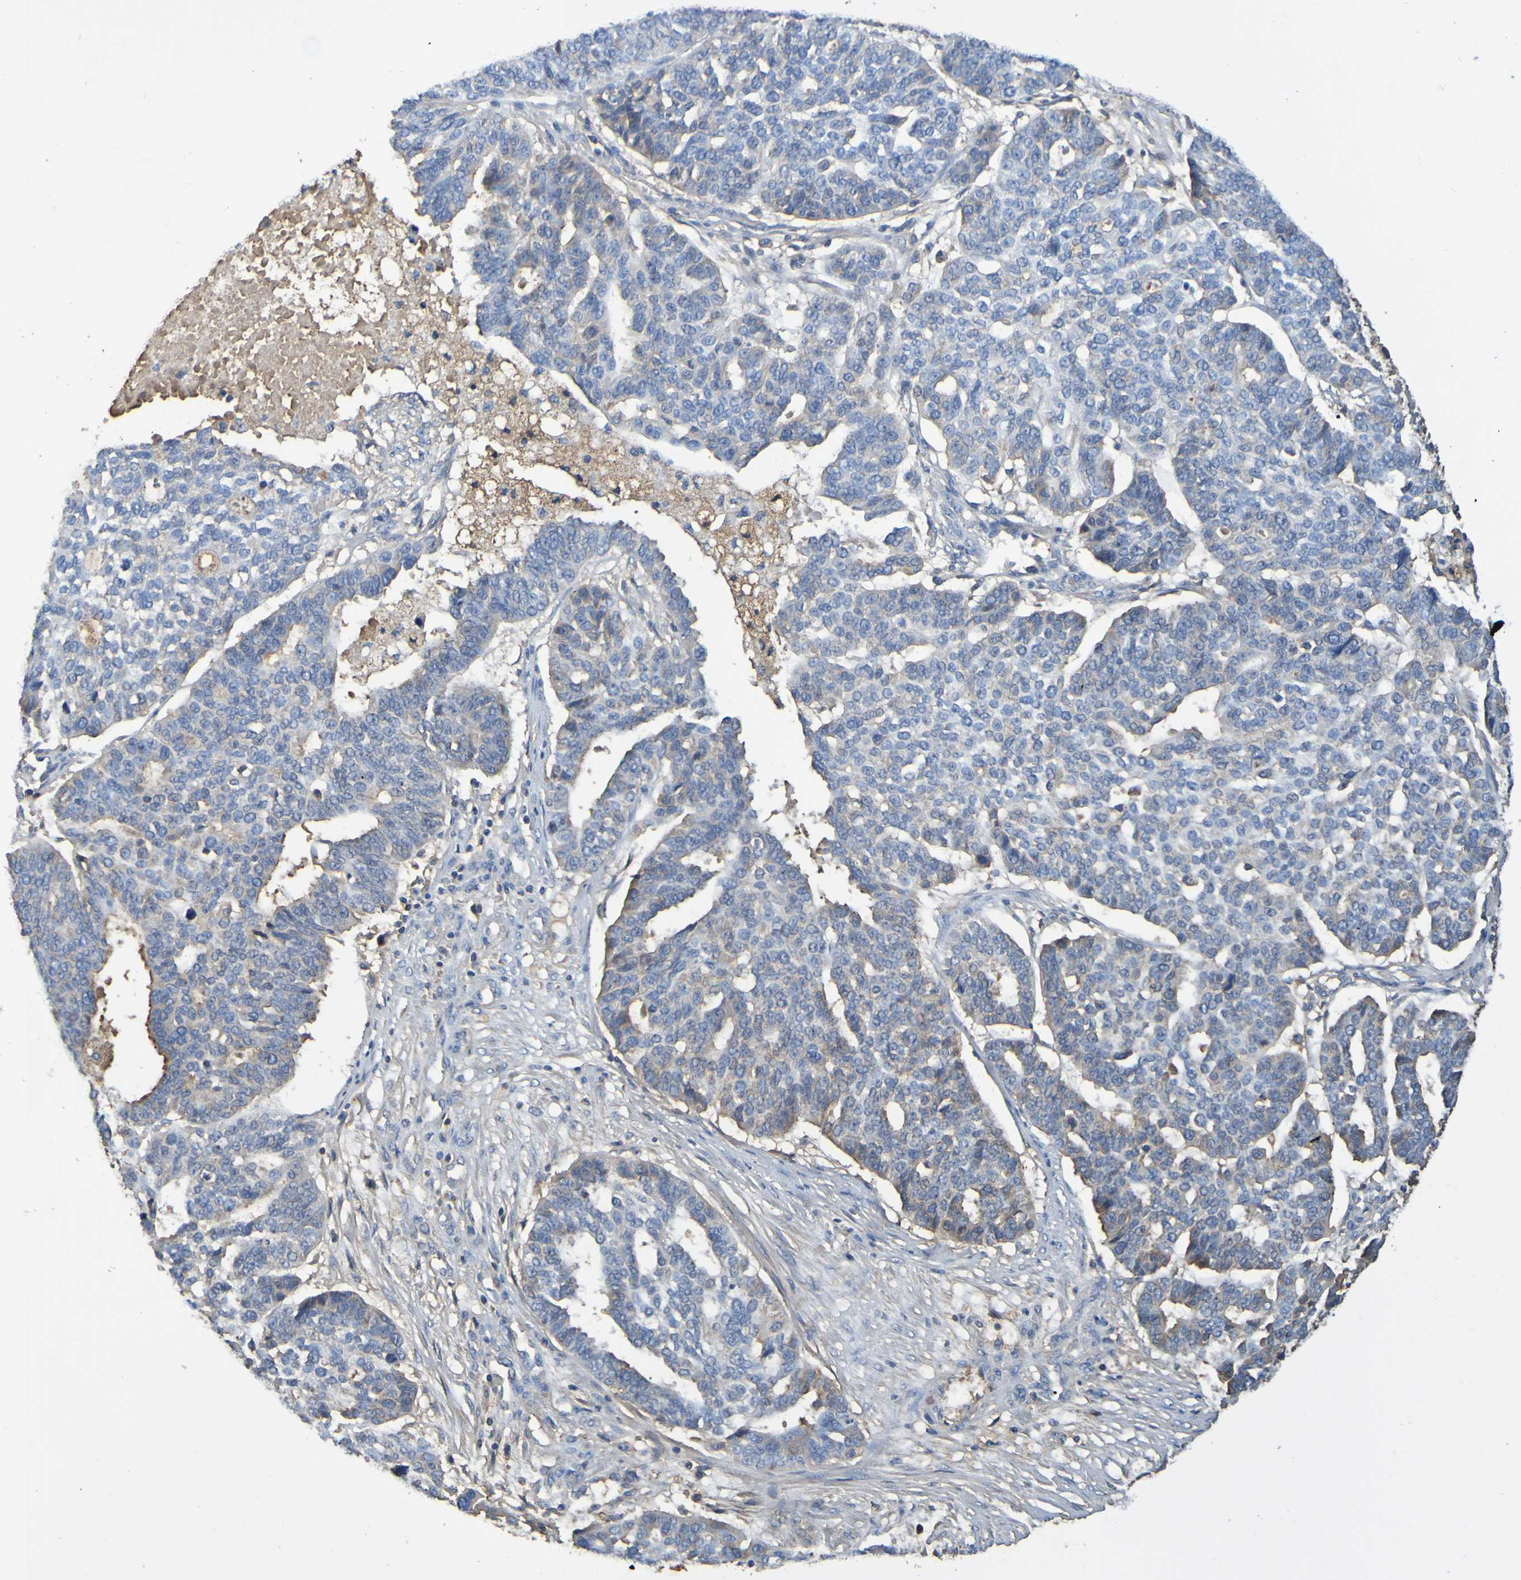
{"staining": {"intensity": "negative", "quantity": "none", "location": "none"}, "tissue": "ovarian cancer", "cell_type": "Tumor cells", "image_type": "cancer", "snomed": [{"axis": "morphology", "description": "Cystadenocarcinoma, serous, NOS"}, {"axis": "topography", "description": "Ovary"}], "caption": "DAB immunohistochemical staining of ovarian cancer shows no significant expression in tumor cells.", "gene": "GAB3", "patient": {"sex": "female", "age": 59}}